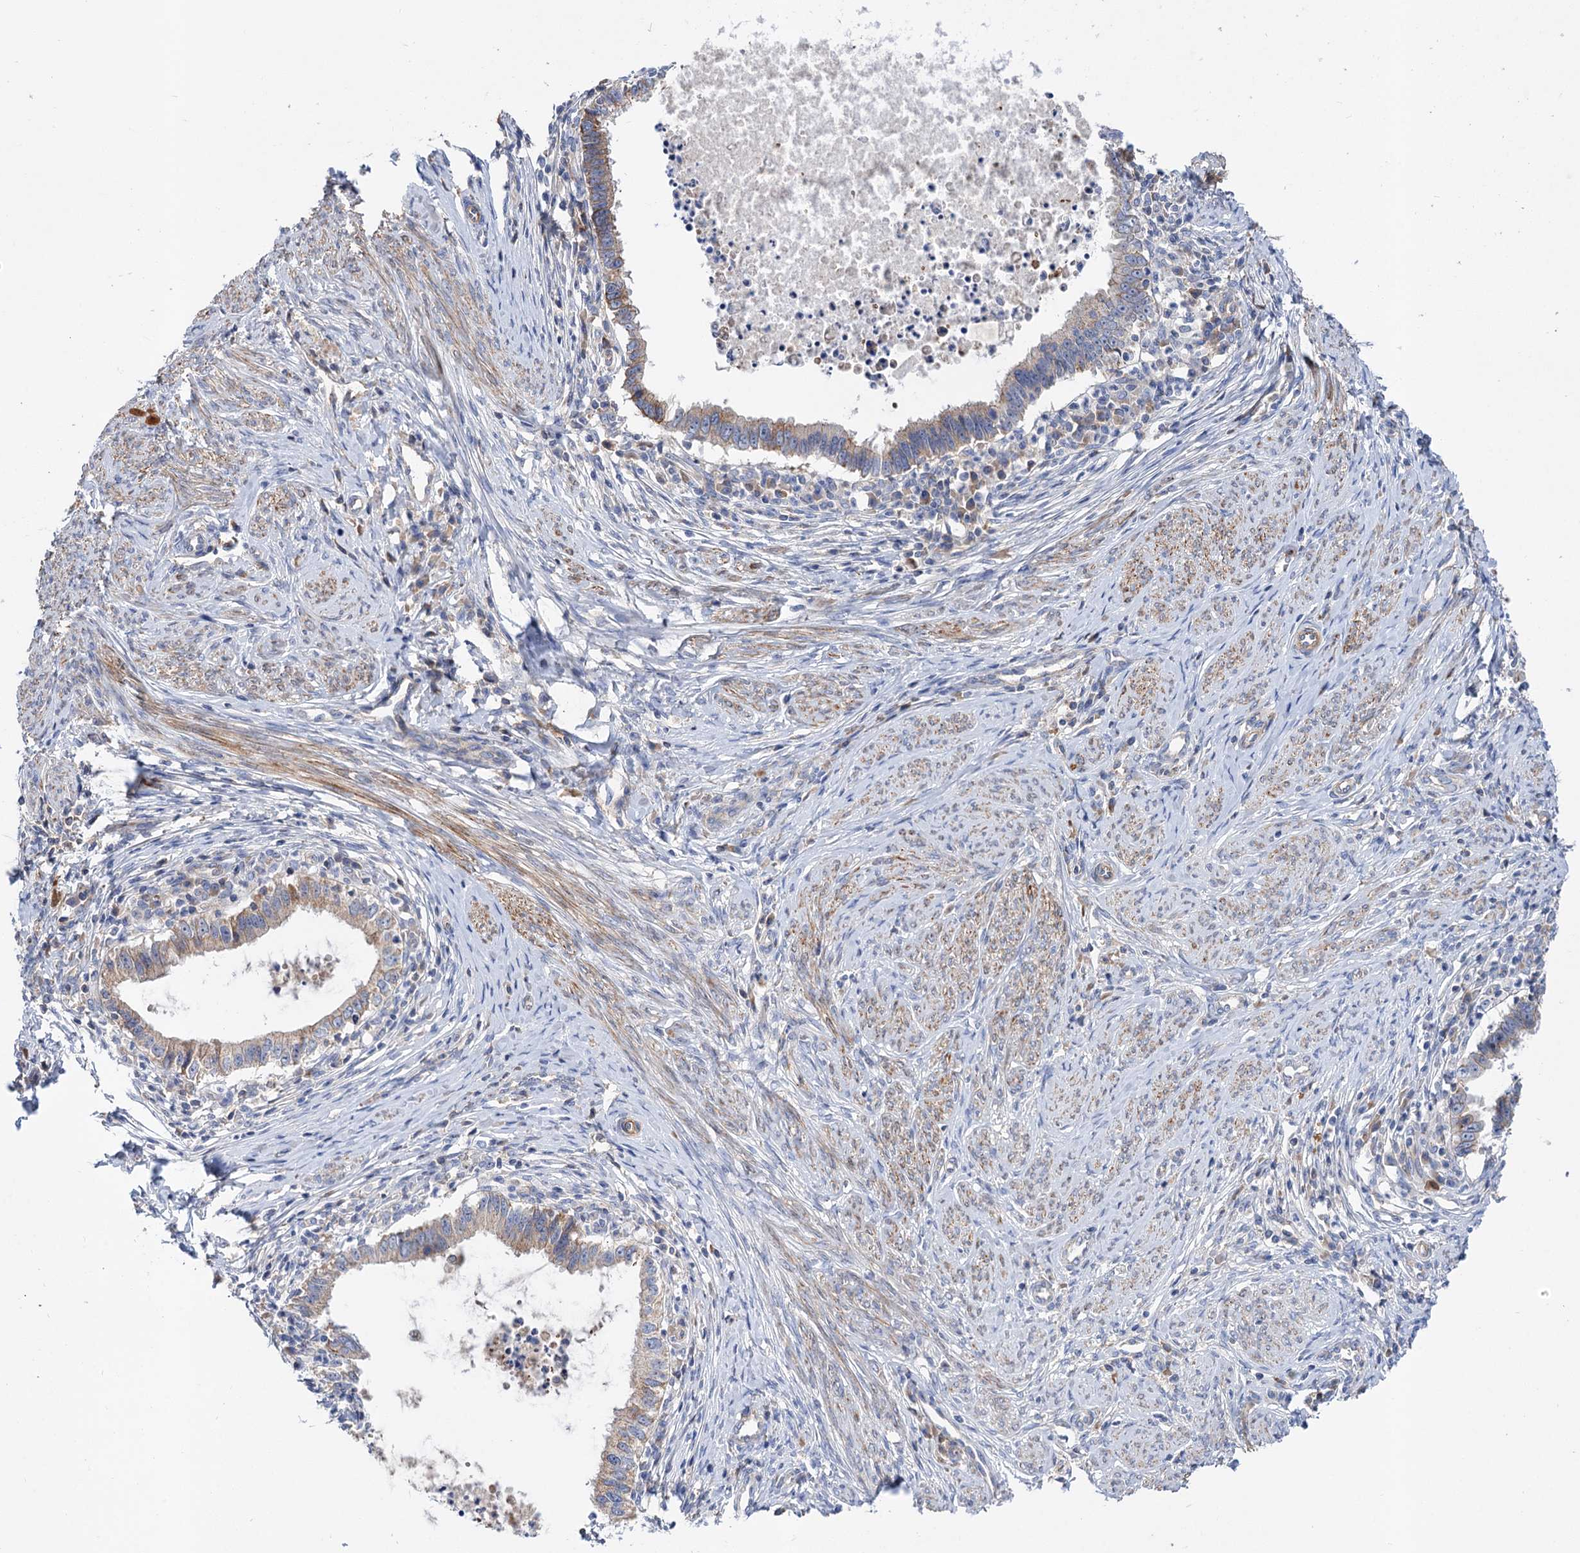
{"staining": {"intensity": "moderate", "quantity": "25%-75%", "location": "cytoplasmic/membranous"}, "tissue": "cervical cancer", "cell_type": "Tumor cells", "image_type": "cancer", "snomed": [{"axis": "morphology", "description": "Adenocarcinoma, NOS"}, {"axis": "topography", "description": "Cervix"}], "caption": "Immunohistochemical staining of human cervical adenocarcinoma demonstrates medium levels of moderate cytoplasmic/membranous protein staining in about 25%-75% of tumor cells.", "gene": "NUDCD2", "patient": {"sex": "female", "age": 36}}